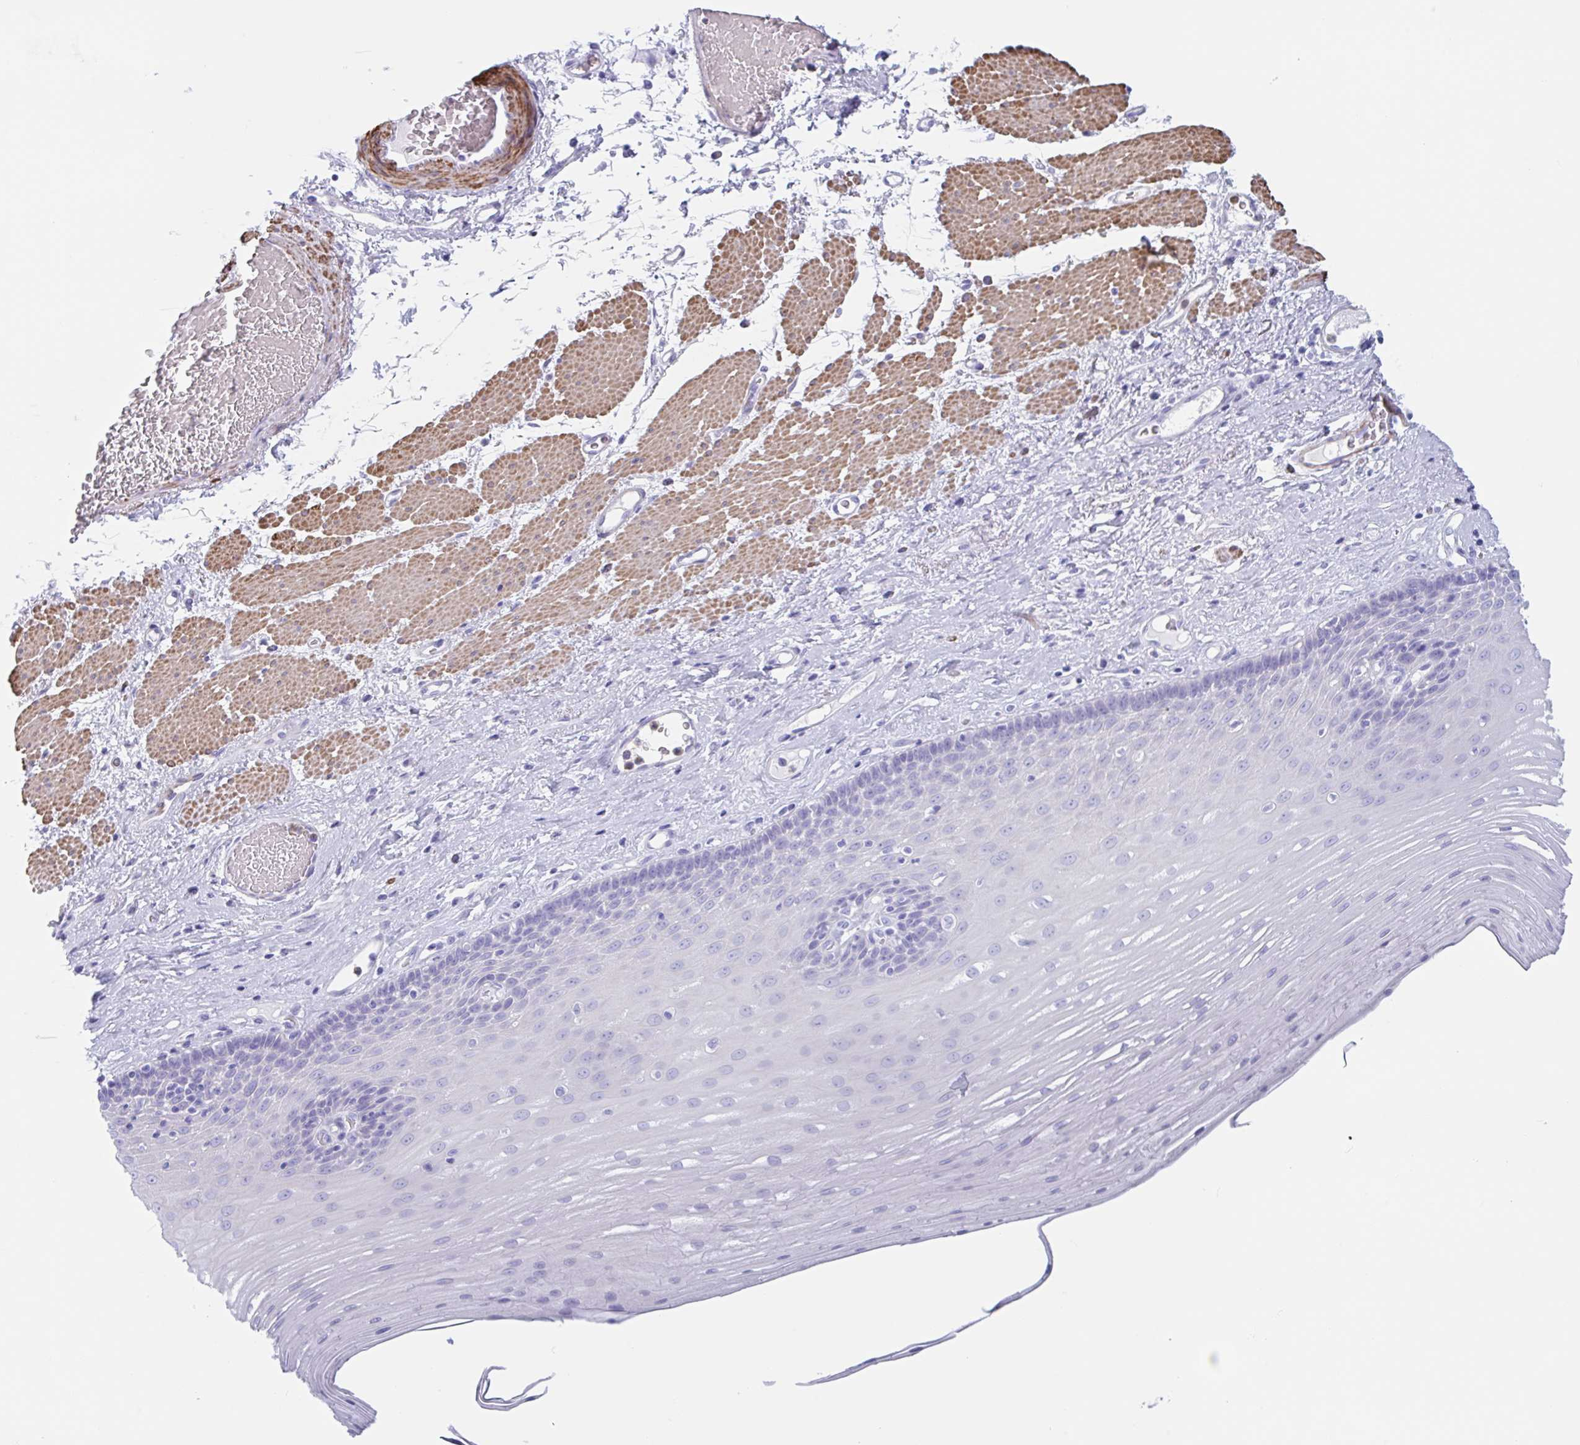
{"staining": {"intensity": "negative", "quantity": "none", "location": "none"}, "tissue": "esophagus", "cell_type": "Squamous epithelial cells", "image_type": "normal", "snomed": [{"axis": "morphology", "description": "Normal tissue, NOS"}, {"axis": "topography", "description": "Esophagus"}], "caption": "IHC photomicrograph of benign esophagus stained for a protein (brown), which demonstrates no expression in squamous epithelial cells.", "gene": "TAS2R41", "patient": {"sex": "male", "age": 62}}